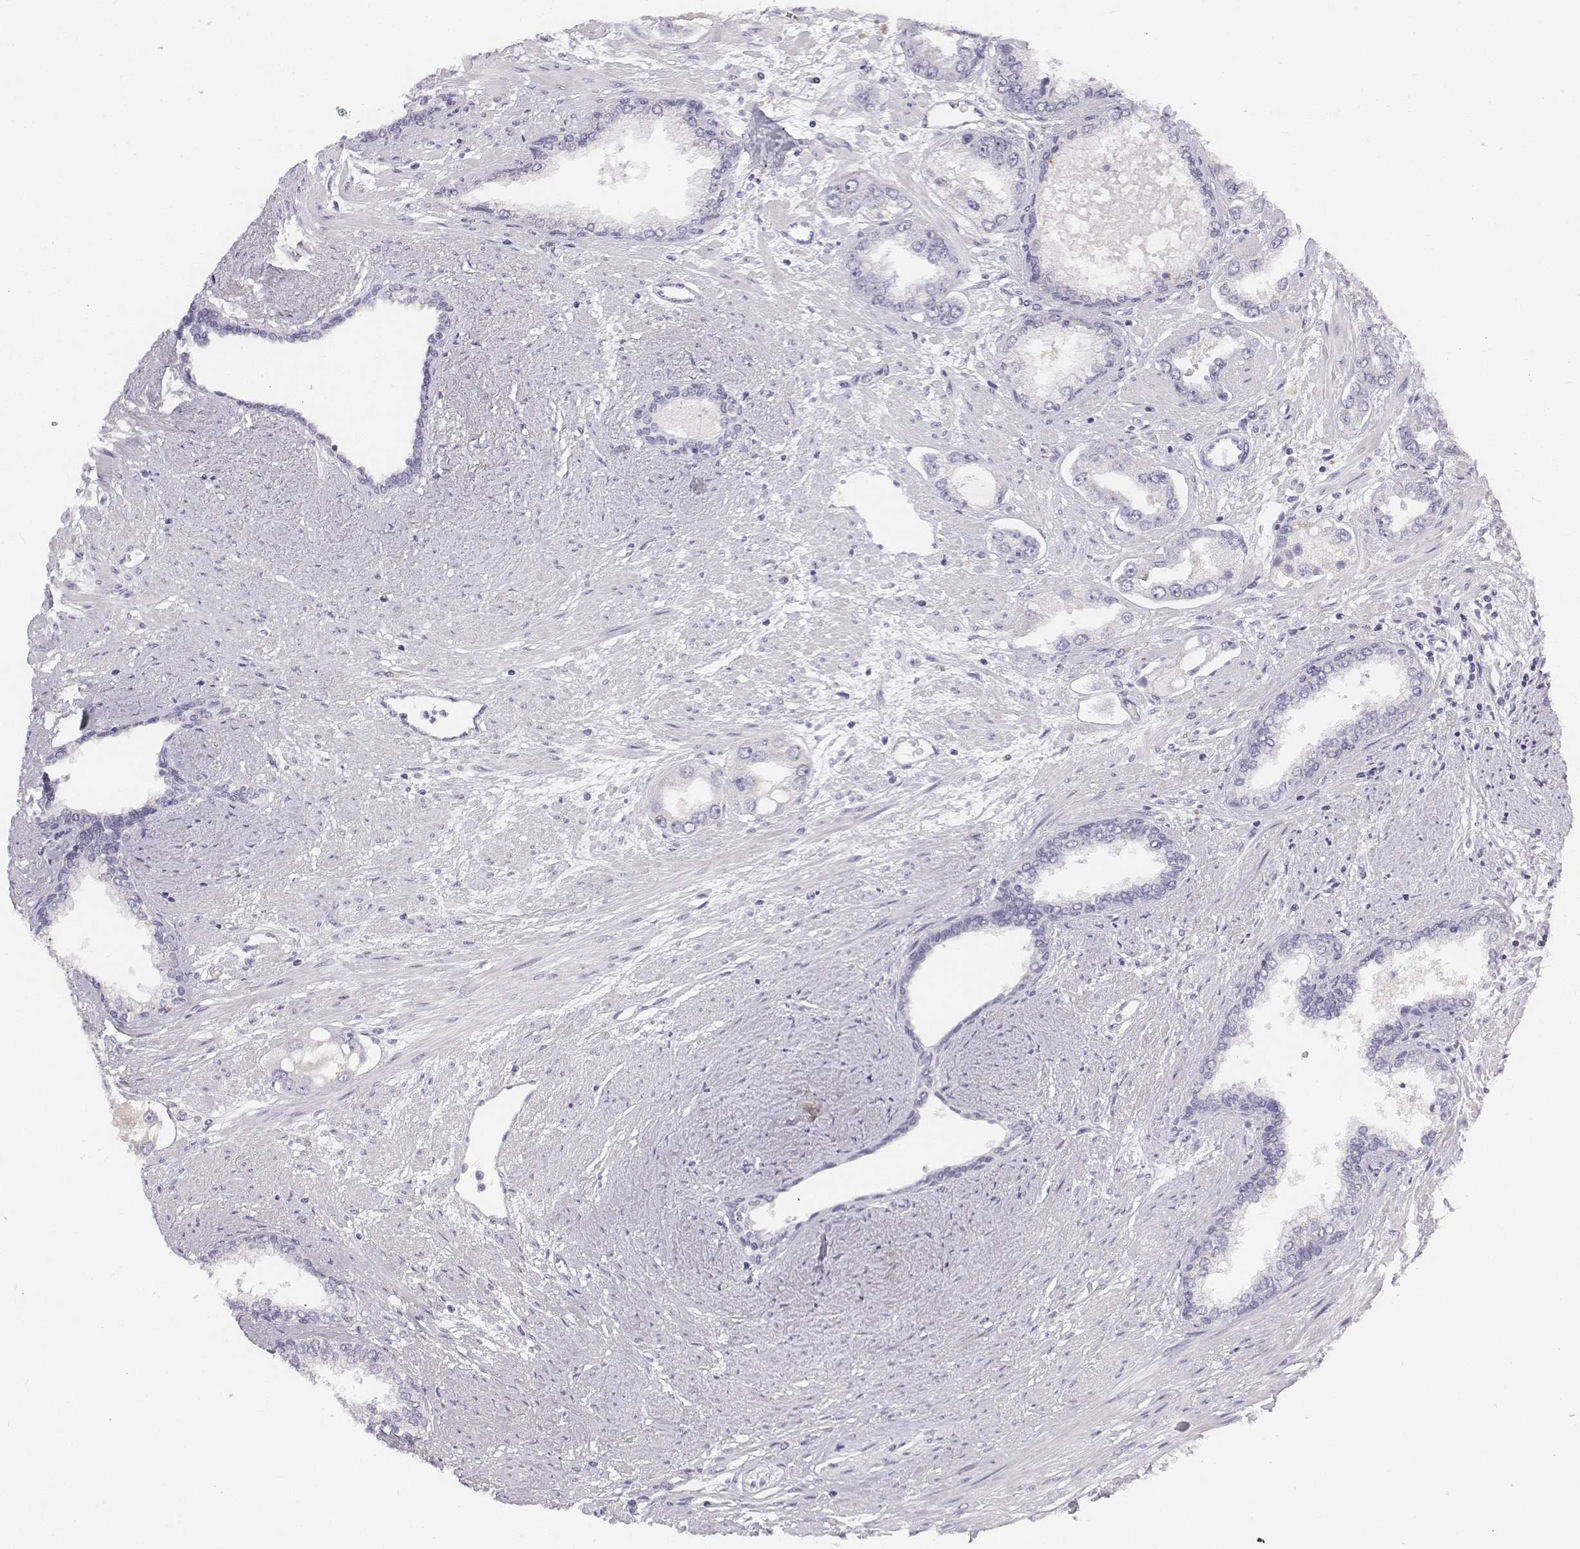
{"staining": {"intensity": "negative", "quantity": "none", "location": "none"}, "tissue": "prostate cancer", "cell_type": "Tumor cells", "image_type": "cancer", "snomed": [{"axis": "morphology", "description": "Adenocarcinoma, Low grade"}, {"axis": "topography", "description": "Prostate"}], "caption": "Tumor cells show no significant expression in low-grade adenocarcinoma (prostate).", "gene": "UCN2", "patient": {"sex": "male", "age": 60}}